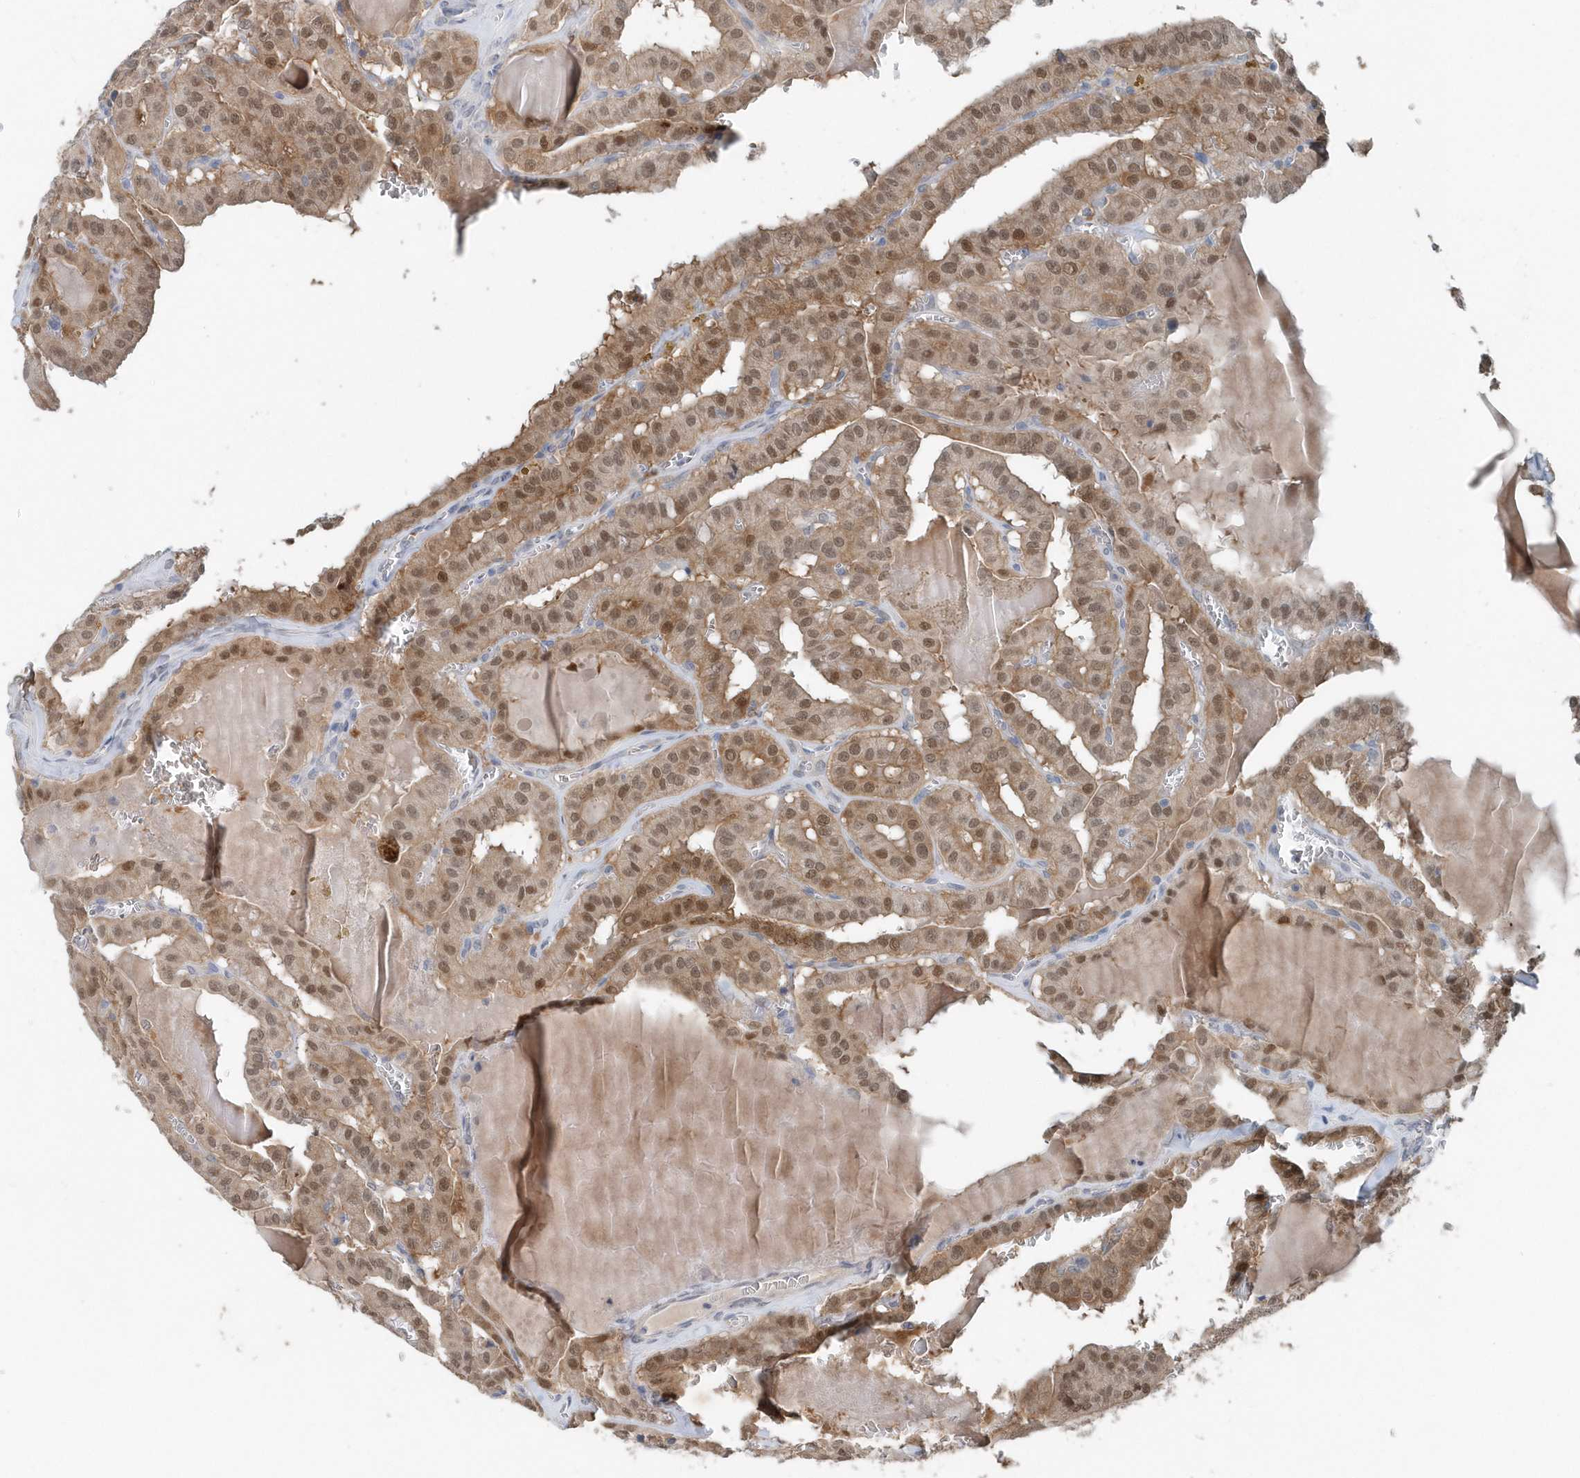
{"staining": {"intensity": "moderate", "quantity": ">75%", "location": "nuclear"}, "tissue": "thyroid cancer", "cell_type": "Tumor cells", "image_type": "cancer", "snomed": [{"axis": "morphology", "description": "Papillary adenocarcinoma, NOS"}, {"axis": "topography", "description": "Thyroid gland"}], "caption": "Immunohistochemical staining of thyroid cancer (papillary adenocarcinoma) demonstrates medium levels of moderate nuclear positivity in approximately >75% of tumor cells.", "gene": "PFN2", "patient": {"sex": "male", "age": 52}}